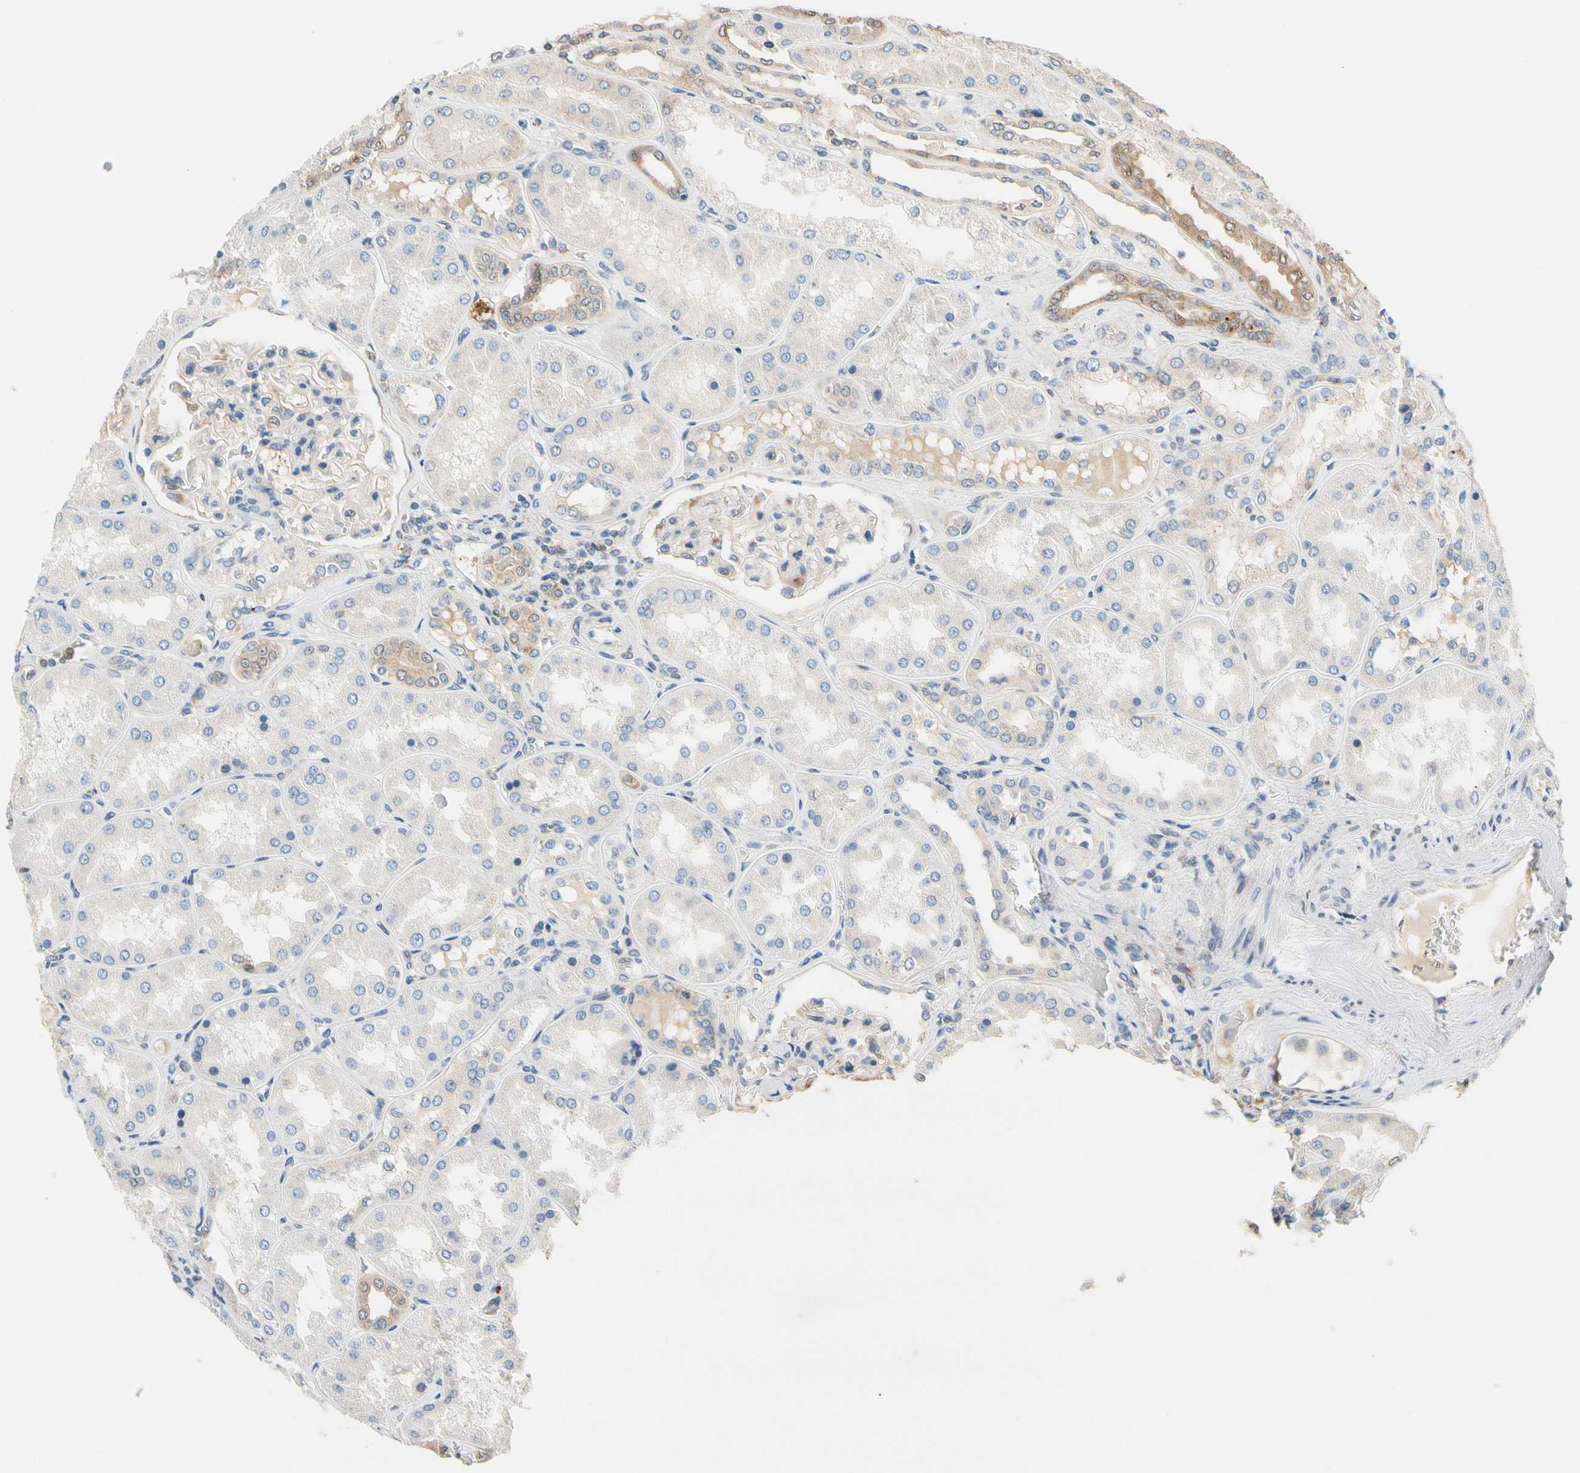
{"staining": {"intensity": "weak", "quantity": "<25%", "location": "cytoplasmic/membranous"}, "tissue": "kidney", "cell_type": "Cells in glomeruli", "image_type": "normal", "snomed": [{"axis": "morphology", "description": "Normal tissue, NOS"}, {"axis": "topography", "description": "Kidney"}], "caption": "IHC photomicrograph of benign kidney stained for a protein (brown), which exhibits no staining in cells in glomeruli.", "gene": "GPSM2", "patient": {"sex": "female", "age": 56}}